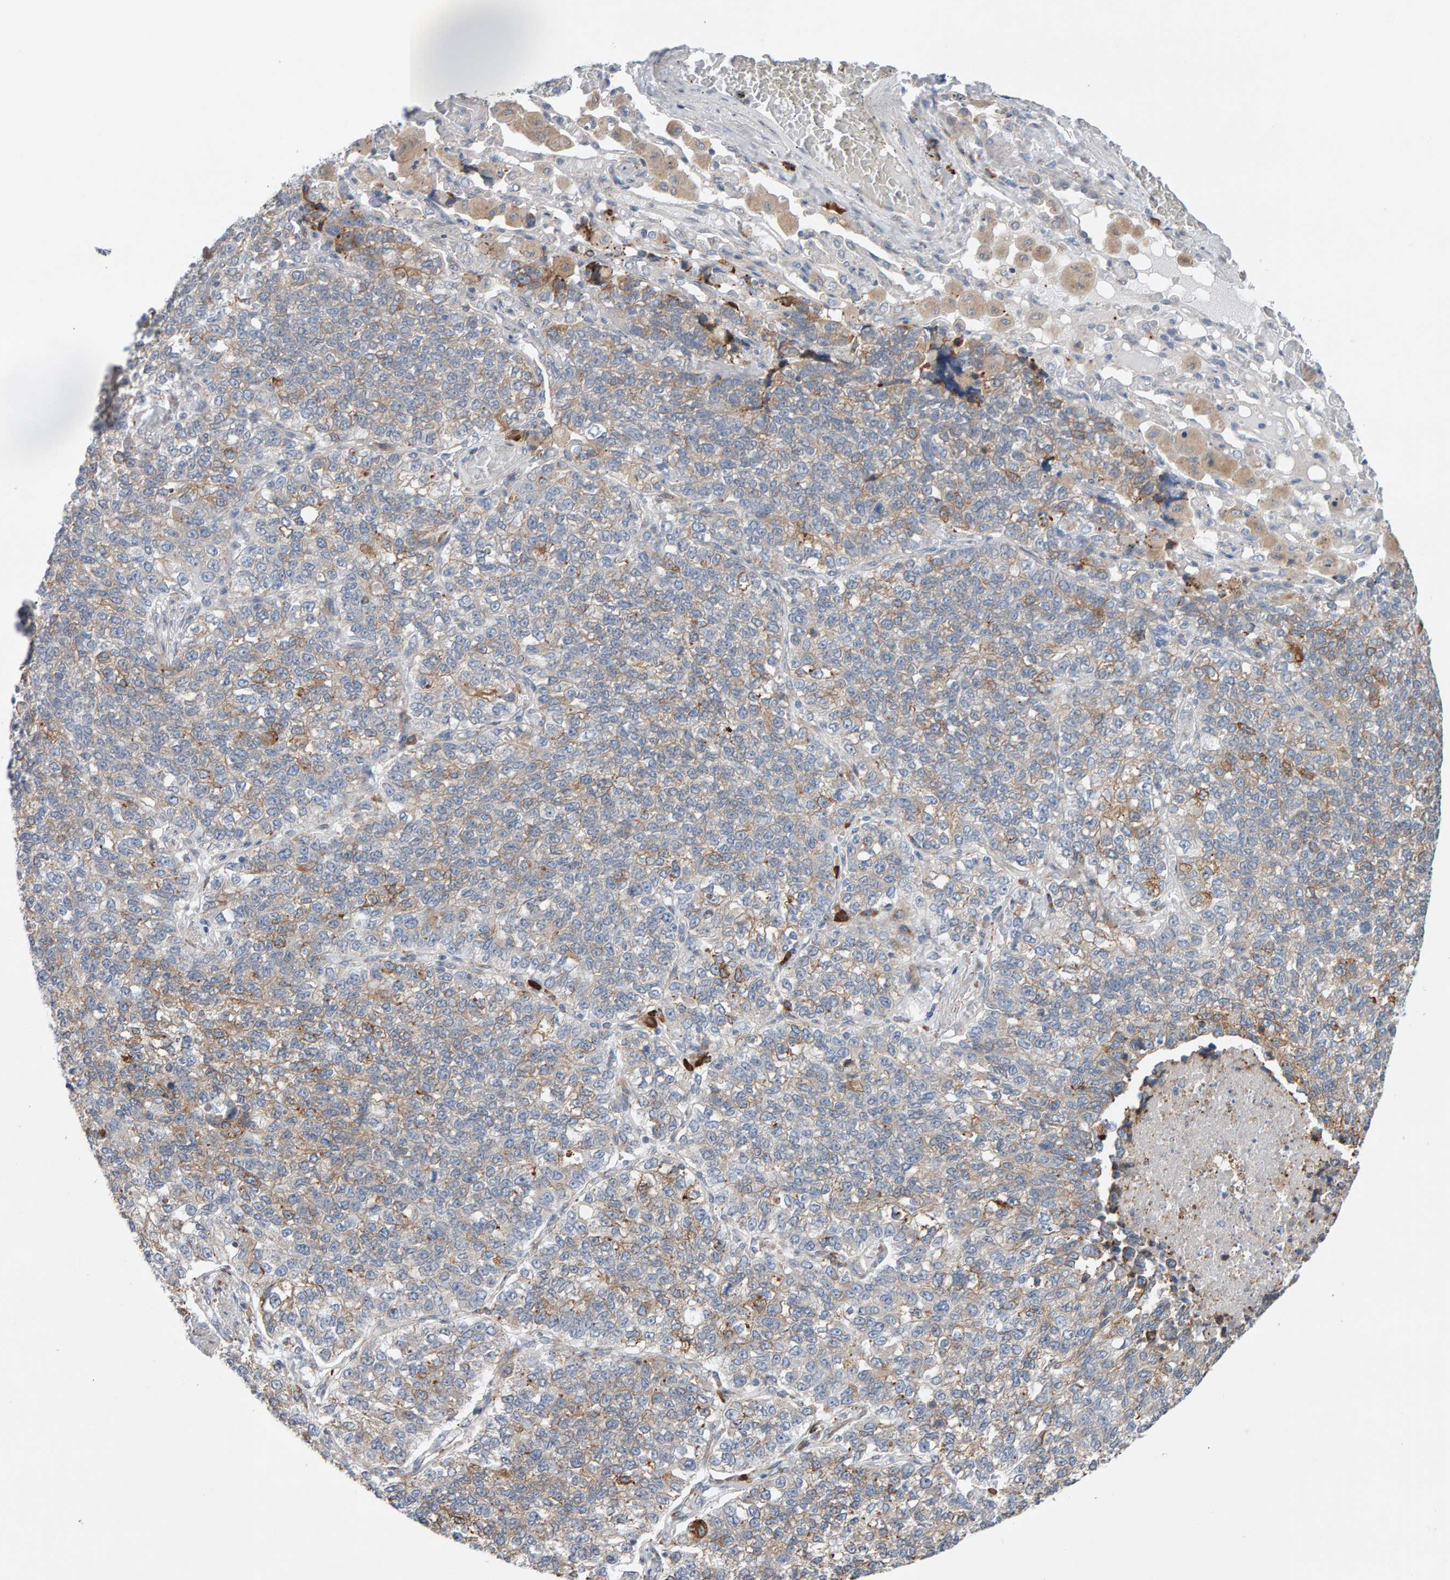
{"staining": {"intensity": "weak", "quantity": ">75%", "location": "cytoplasmic/membranous"}, "tissue": "lung cancer", "cell_type": "Tumor cells", "image_type": "cancer", "snomed": [{"axis": "morphology", "description": "Adenocarcinoma, NOS"}, {"axis": "topography", "description": "Lung"}], "caption": "IHC image of adenocarcinoma (lung) stained for a protein (brown), which shows low levels of weak cytoplasmic/membranous expression in approximately >75% of tumor cells.", "gene": "ENGASE", "patient": {"sex": "male", "age": 49}}